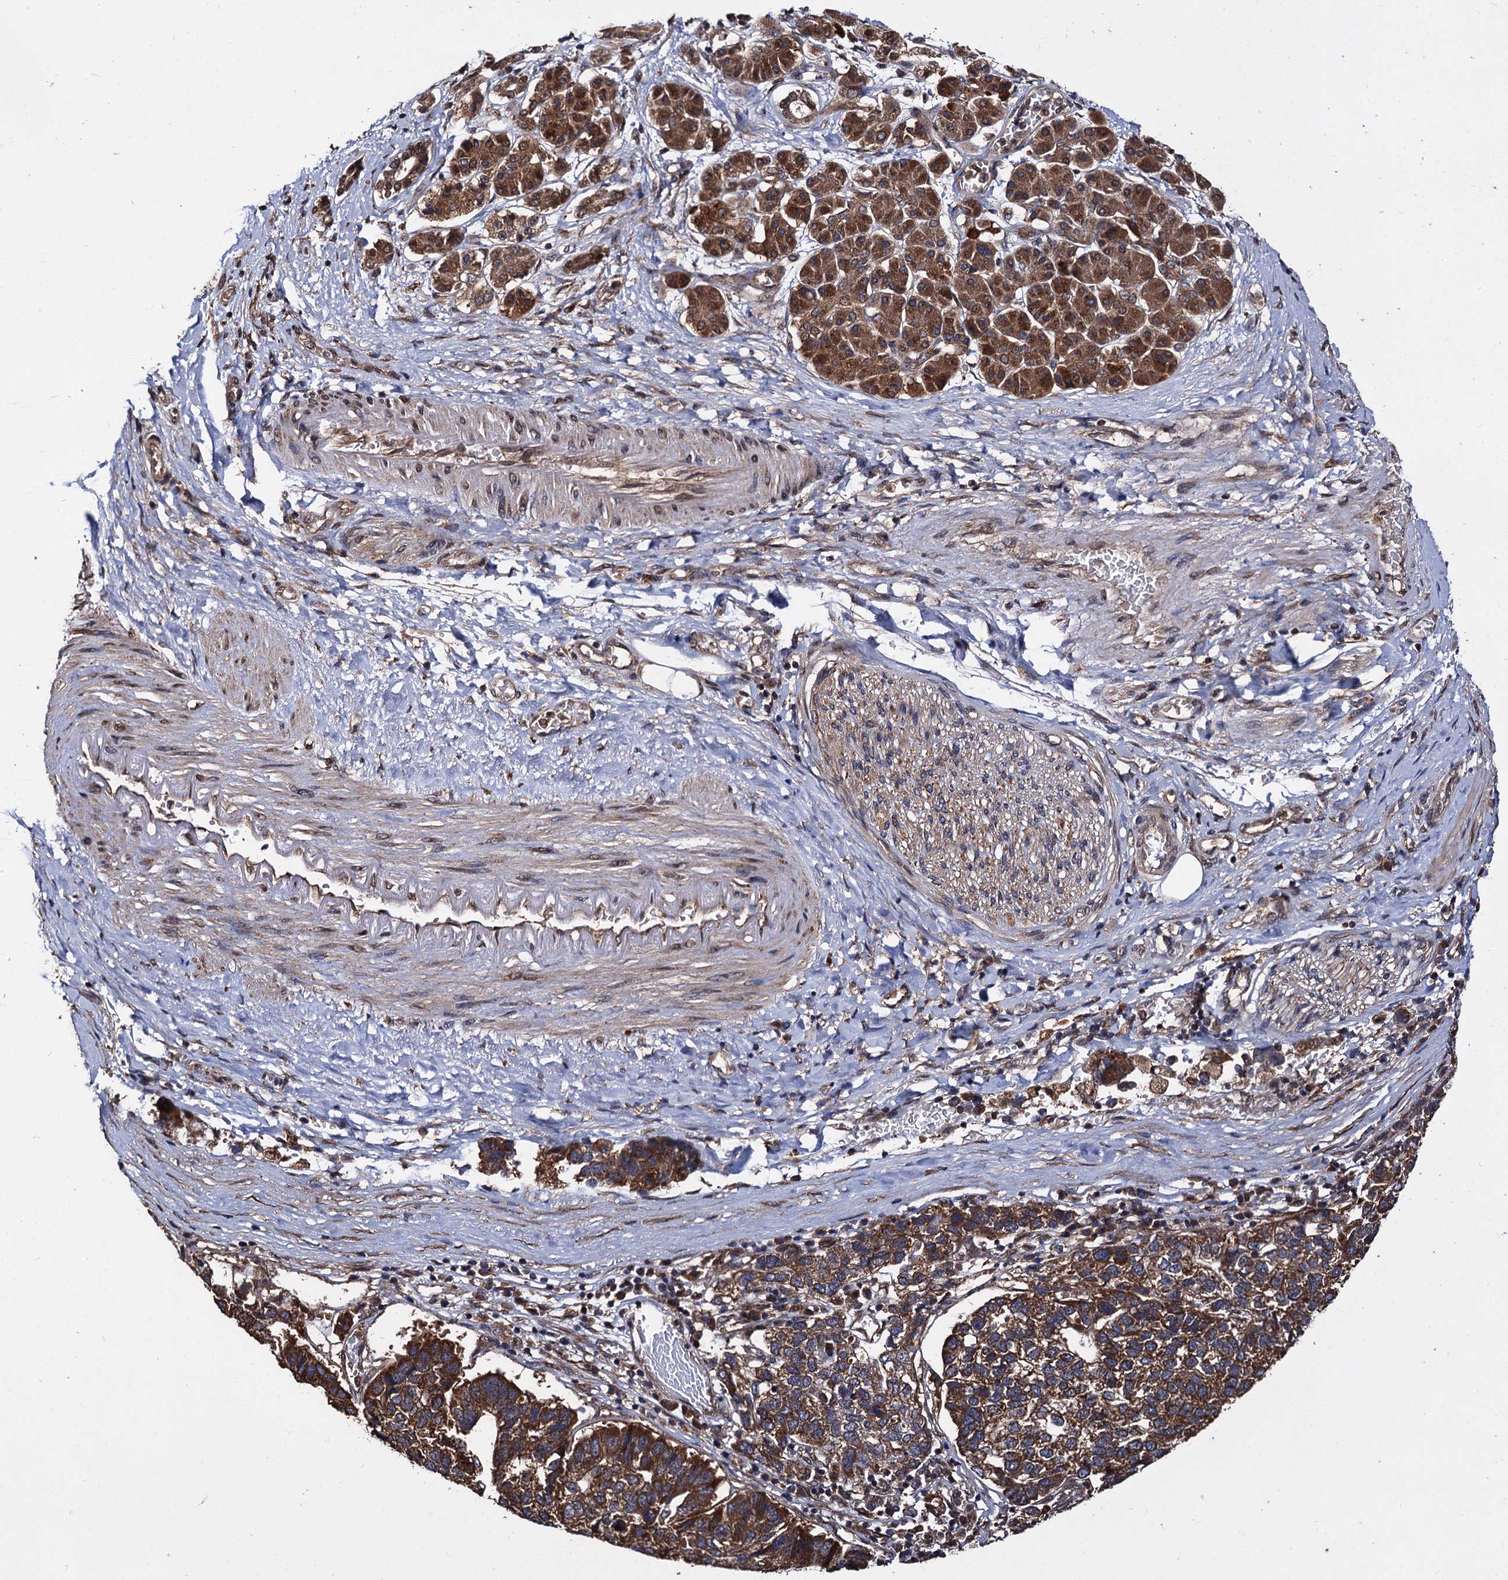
{"staining": {"intensity": "moderate", "quantity": ">75%", "location": "cytoplasmic/membranous"}, "tissue": "pancreatic cancer", "cell_type": "Tumor cells", "image_type": "cancer", "snomed": [{"axis": "morphology", "description": "Adenocarcinoma, NOS"}, {"axis": "topography", "description": "Pancreas"}], "caption": "Human pancreatic adenocarcinoma stained with a protein marker shows moderate staining in tumor cells.", "gene": "MIER2", "patient": {"sex": "female", "age": 61}}